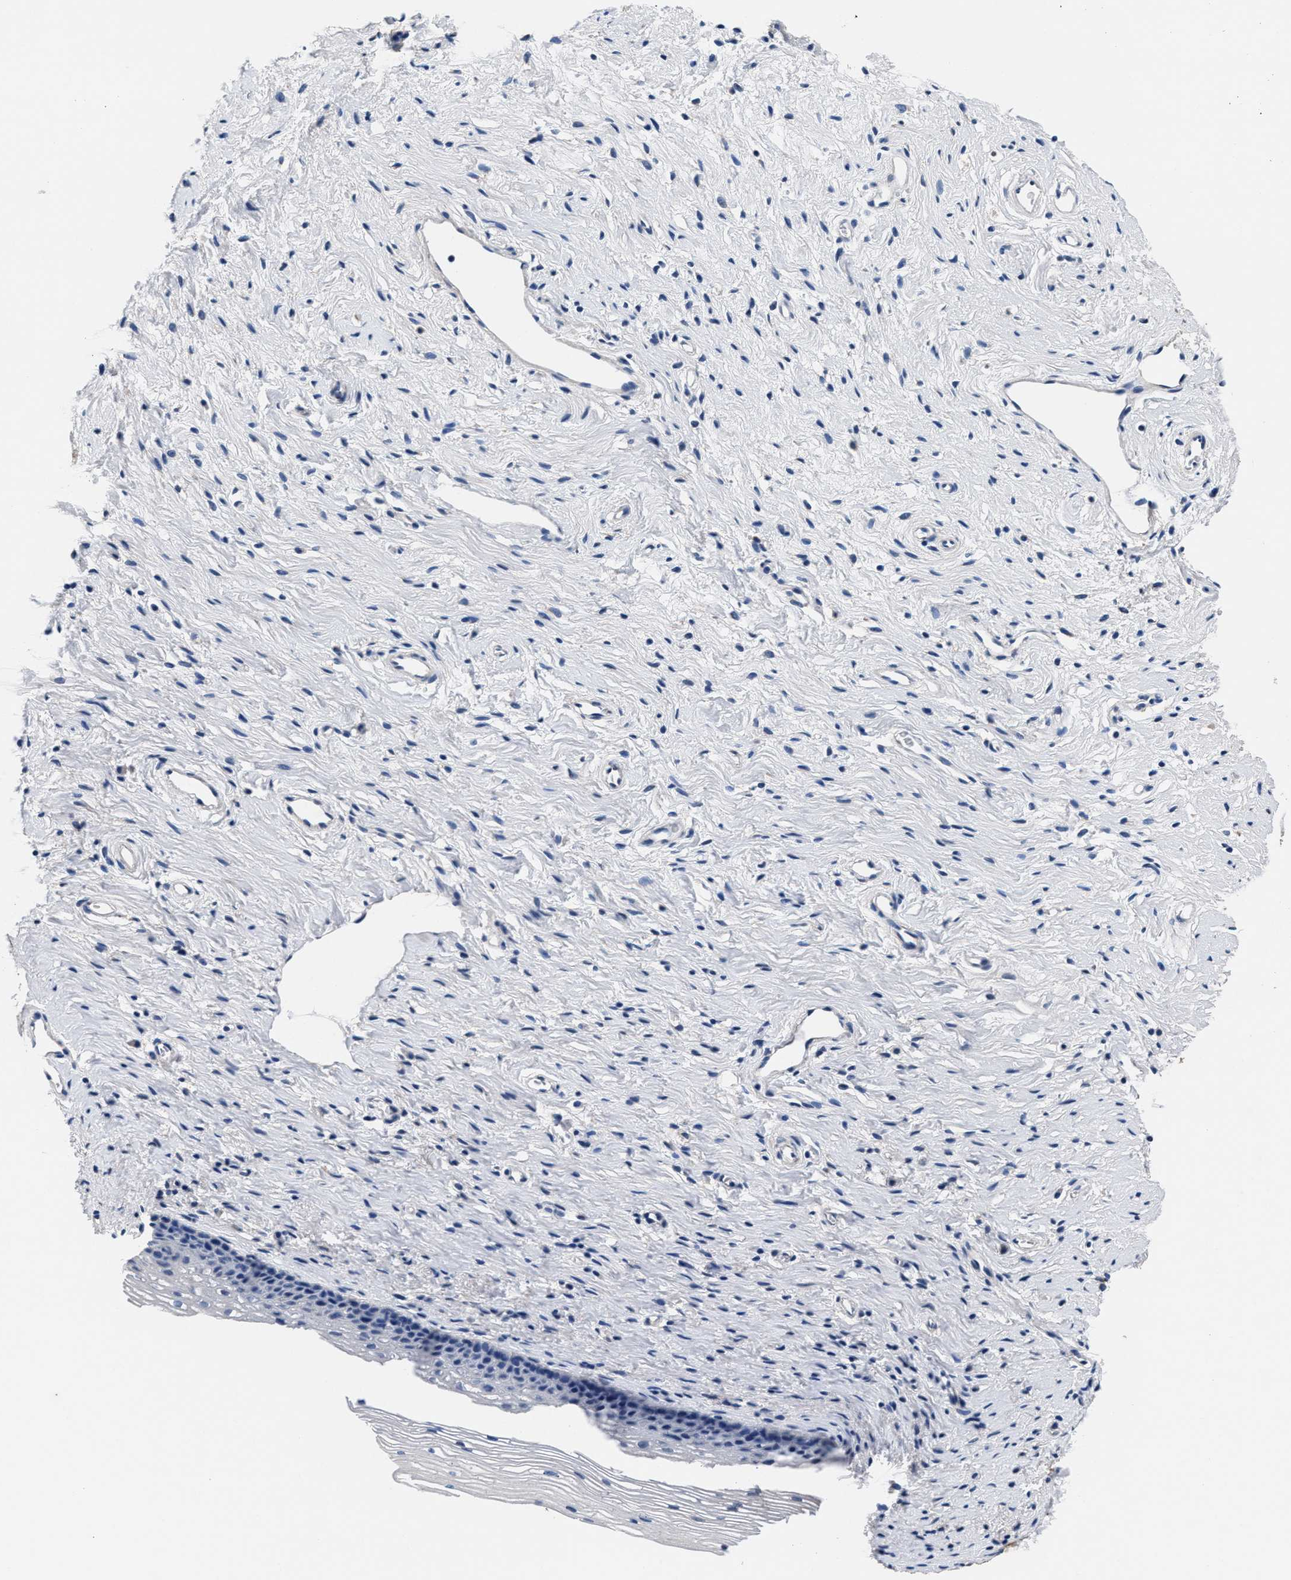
{"staining": {"intensity": "negative", "quantity": "none", "location": "none"}, "tissue": "cervix", "cell_type": "Glandular cells", "image_type": "normal", "snomed": [{"axis": "morphology", "description": "Normal tissue, NOS"}, {"axis": "topography", "description": "Cervix"}], "caption": "Immunohistochemical staining of benign human cervix displays no significant positivity in glandular cells. The staining was performed using DAB to visualize the protein expression in brown, while the nuclei were stained in blue with hematoxylin (Magnification: 20x).", "gene": "GSTM1", "patient": {"sex": "female", "age": 77}}